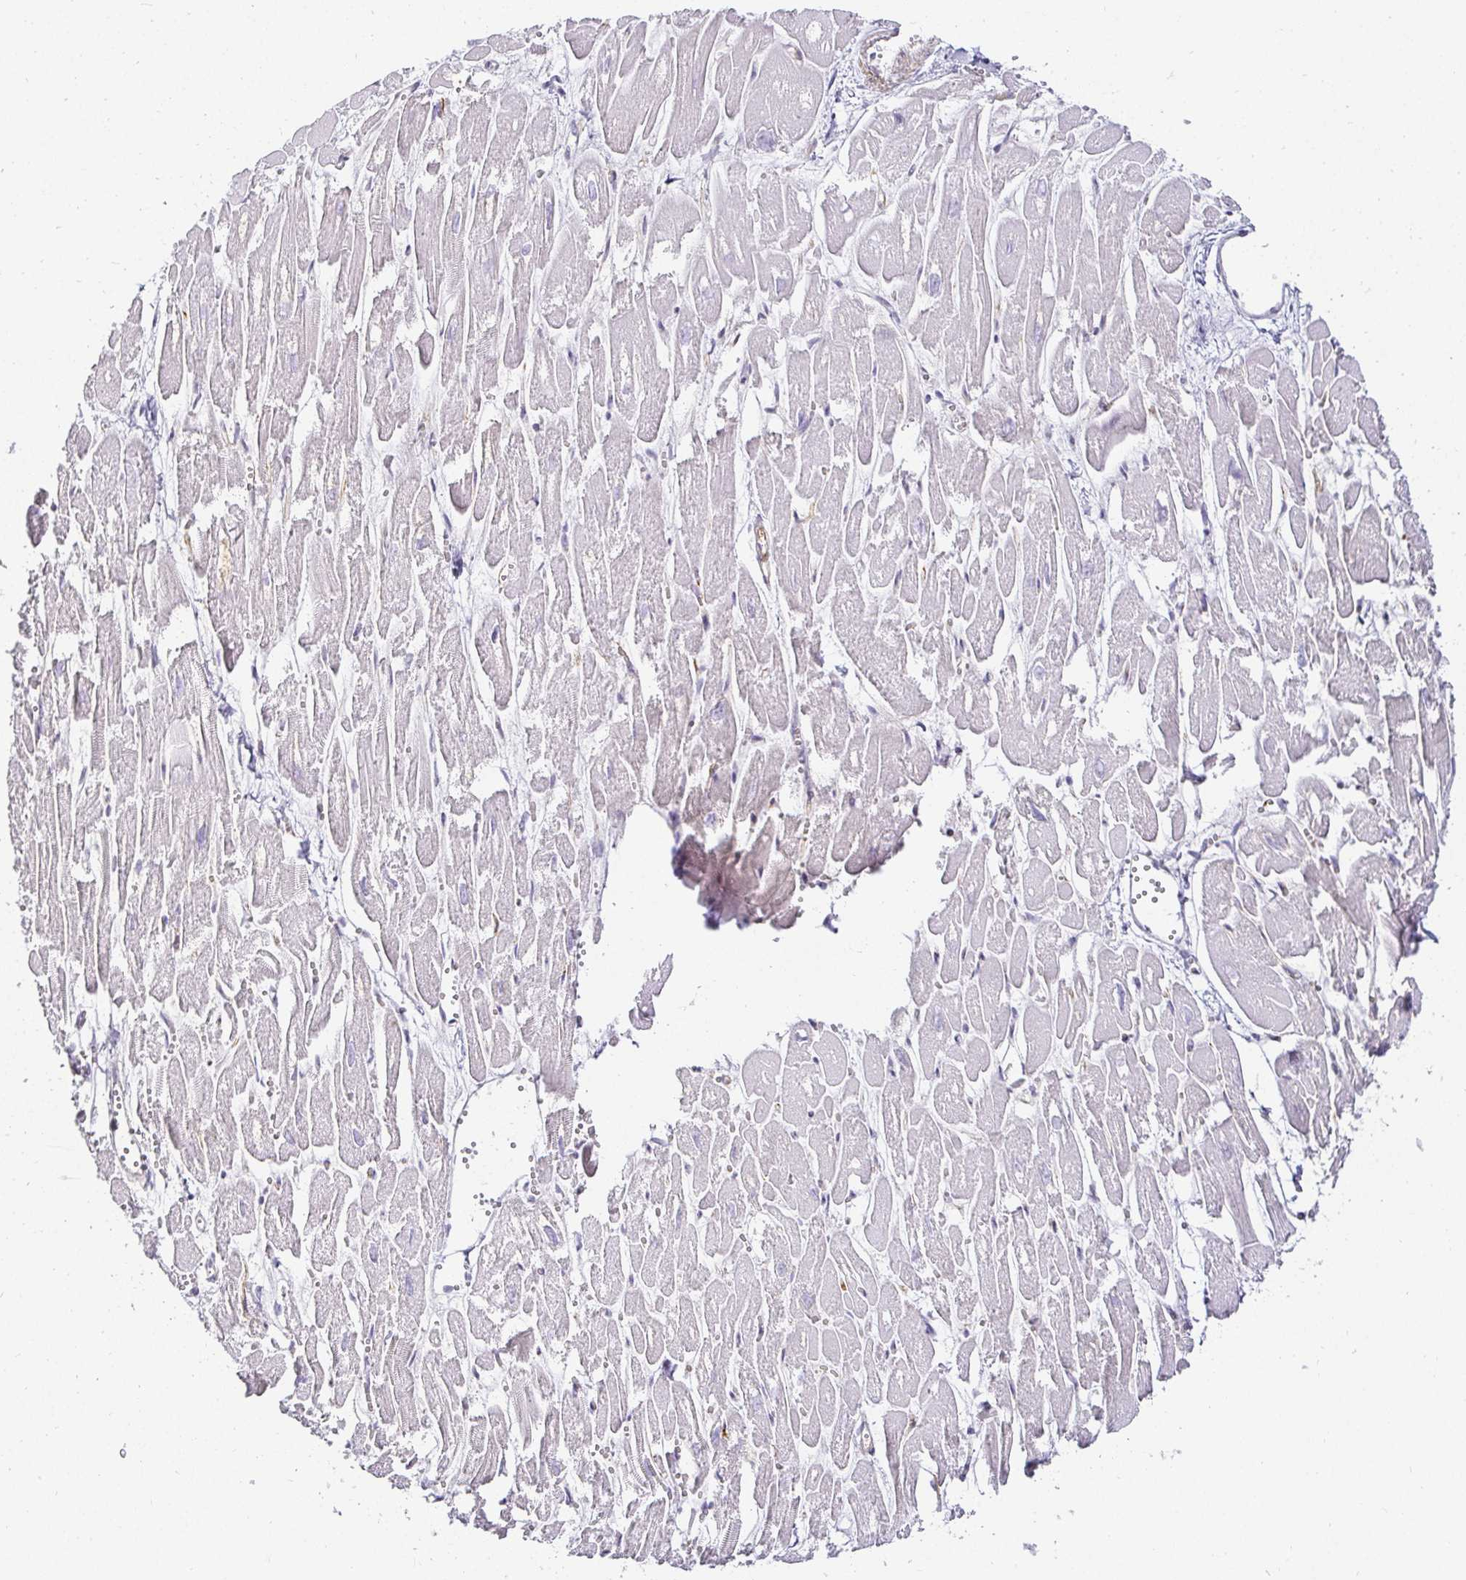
{"staining": {"intensity": "strong", "quantity": "<25%", "location": "cytoplasmic/membranous"}, "tissue": "heart muscle", "cell_type": "Cardiomyocytes", "image_type": "normal", "snomed": [{"axis": "morphology", "description": "Normal tissue, NOS"}, {"axis": "topography", "description": "Heart"}], "caption": "IHC (DAB (3,3'-diaminobenzidine)) staining of unremarkable heart muscle shows strong cytoplasmic/membranous protein expression in about <25% of cardiomyocytes. The staining was performed using DAB to visualize the protein expression in brown, while the nuclei were stained in blue with hematoxylin (Magnification: 20x).", "gene": "ACAN", "patient": {"sex": "male", "age": 54}}